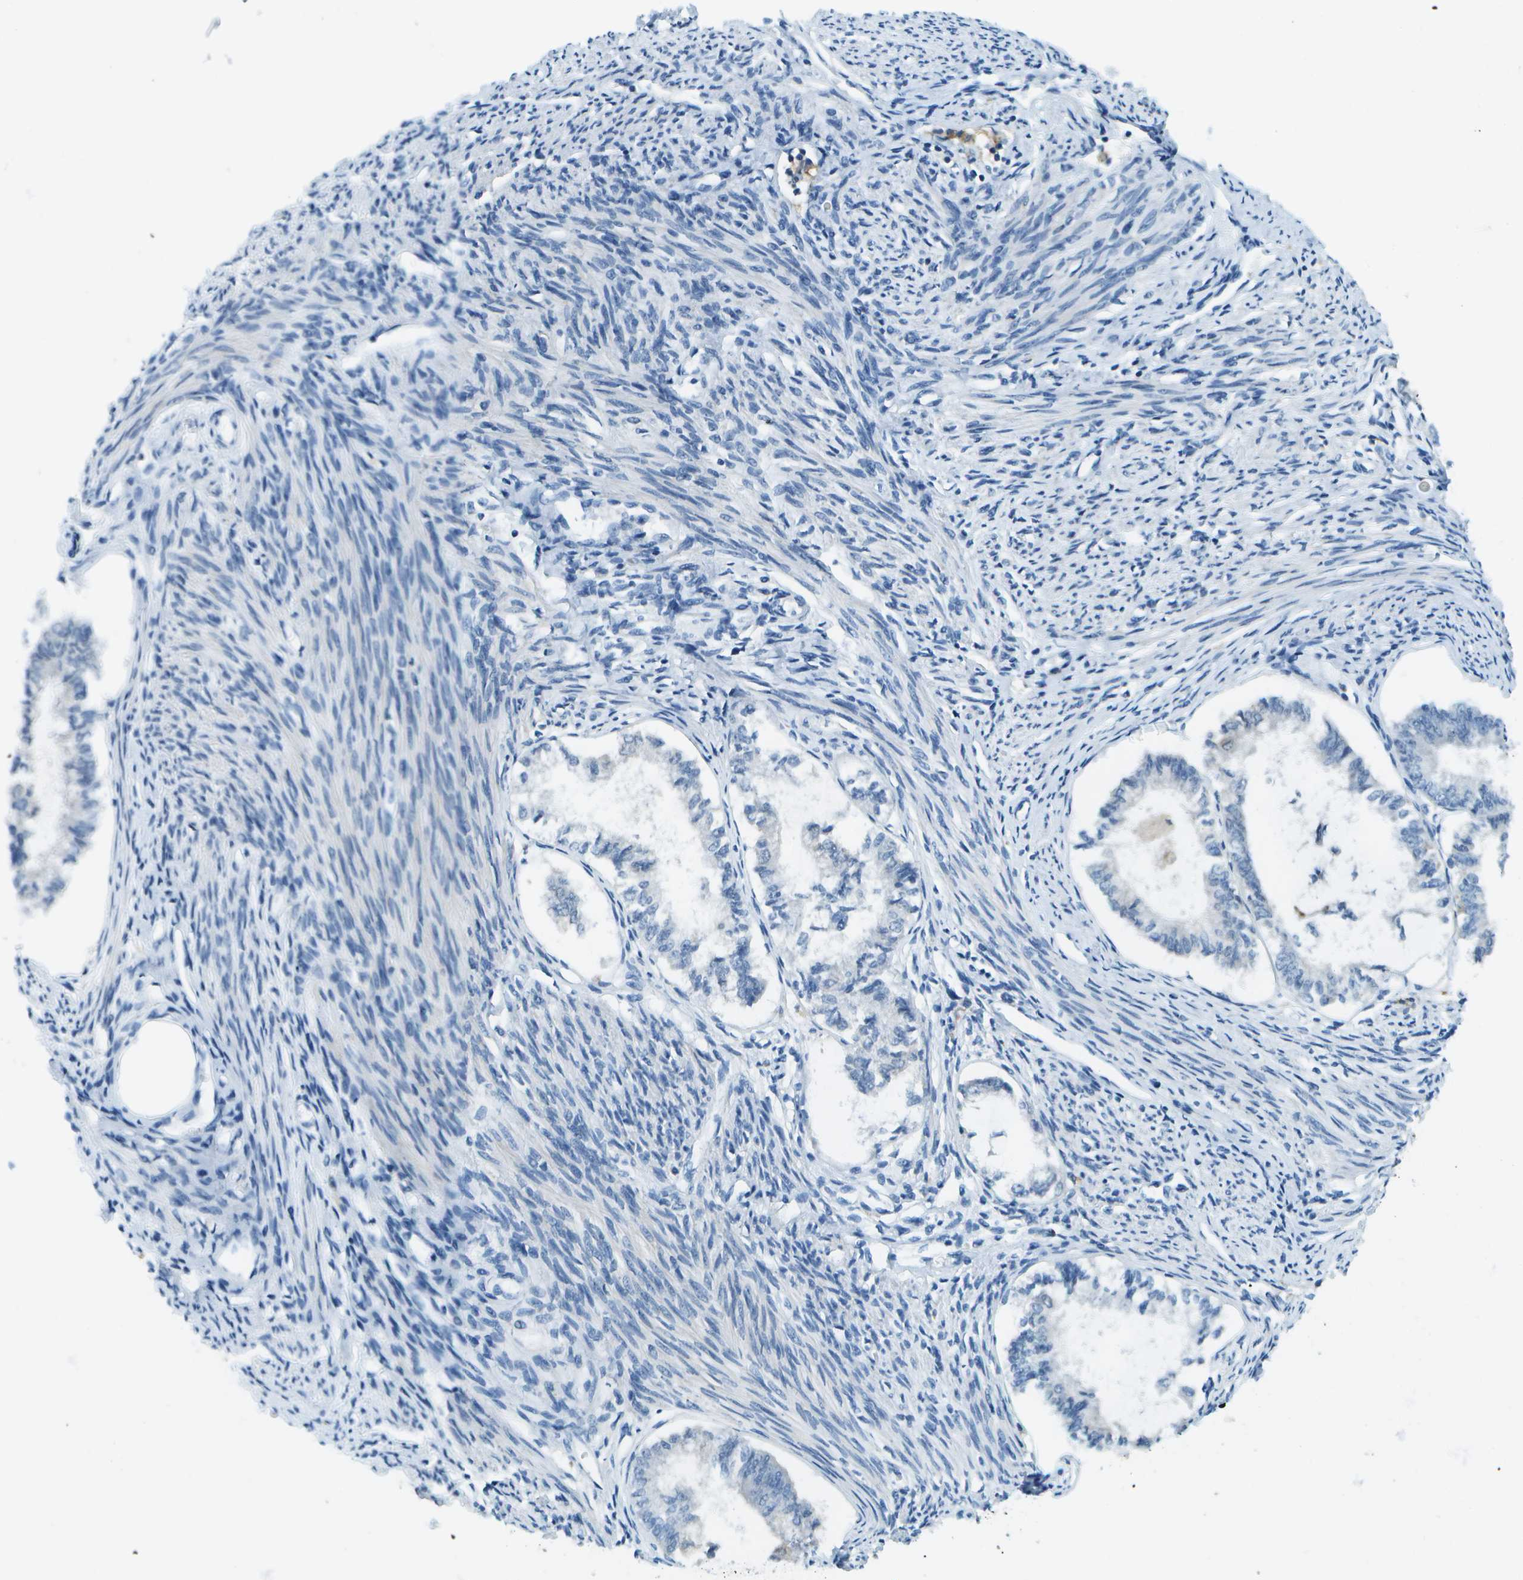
{"staining": {"intensity": "negative", "quantity": "none", "location": "none"}, "tissue": "endometrial cancer", "cell_type": "Tumor cells", "image_type": "cancer", "snomed": [{"axis": "morphology", "description": "Adenocarcinoma, NOS"}, {"axis": "topography", "description": "Endometrium"}], "caption": "Human endometrial cancer (adenocarcinoma) stained for a protein using immunohistochemistry demonstrates no expression in tumor cells.", "gene": "CDH23", "patient": {"sex": "female", "age": 86}}